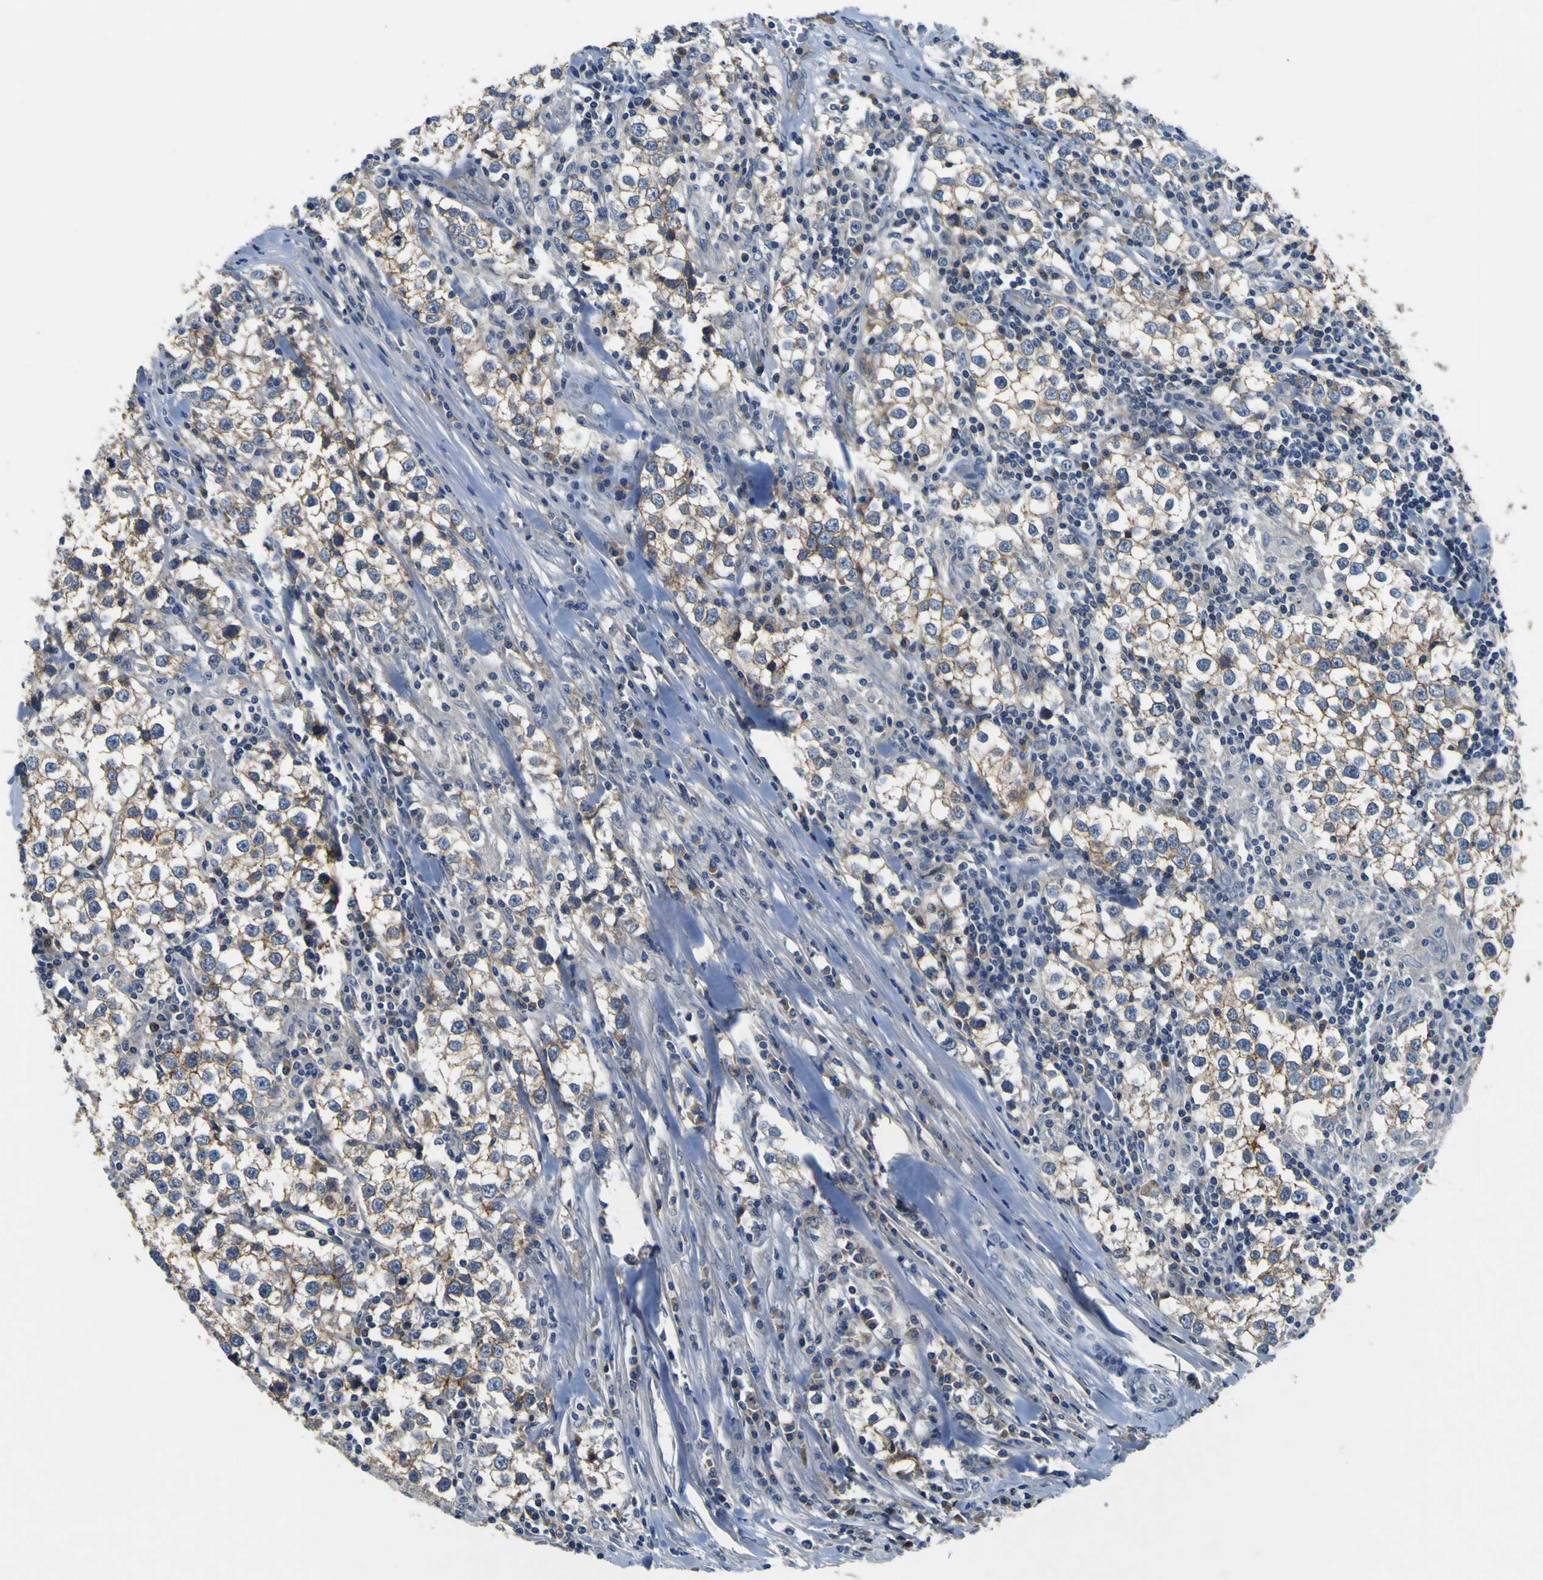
{"staining": {"intensity": "weak", "quantity": "25%-75%", "location": "cytoplasmic/membranous"}, "tissue": "testis cancer", "cell_type": "Tumor cells", "image_type": "cancer", "snomed": [{"axis": "morphology", "description": "Seminoma, NOS"}, {"axis": "morphology", "description": "Carcinoma, Embryonal, NOS"}, {"axis": "topography", "description": "Testis"}], "caption": "Immunohistochemistry (IHC) (DAB) staining of testis seminoma shows weak cytoplasmic/membranous protein staining in about 25%-75% of tumor cells.", "gene": "EPHB4", "patient": {"sex": "male", "age": 36}}